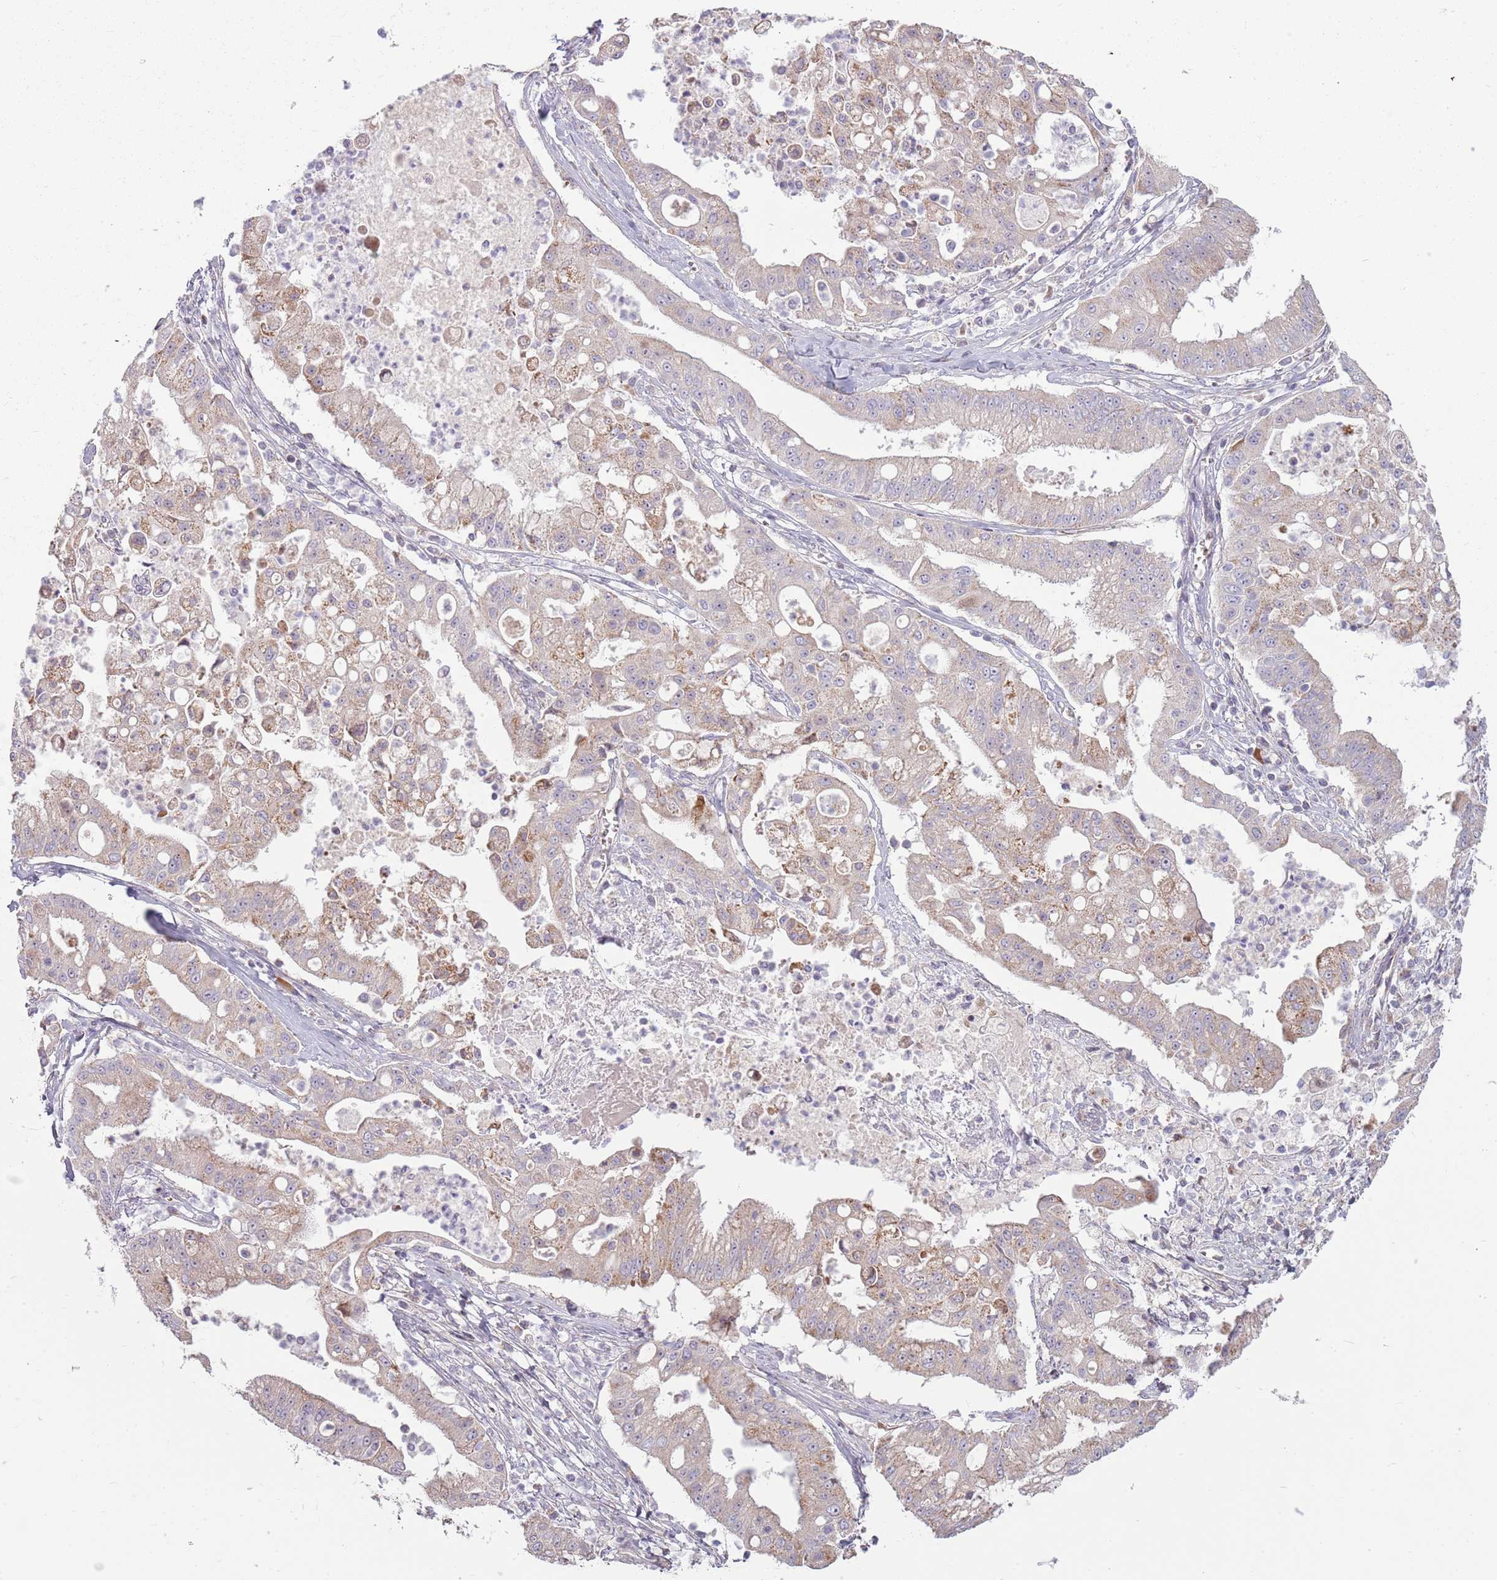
{"staining": {"intensity": "weak", "quantity": "25%-75%", "location": "cytoplasmic/membranous"}, "tissue": "ovarian cancer", "cell_type": "Tumor cells", "image_type": "cancer", "snomed": [{"axis": "morphology", "description": "Cystadenocarcinoma, mucinous, NOS"}, {"axis": "topography", "description": "Ovary"}], "caption": "Immunohistochemistry (IHC) (DAB) staining of ovarian mucinous cystadenocarcinoma exhibits weak cytoplasmic/membranous protein expression in about 25%-75% of tumor cells.", "gene": "ZNF530", "patient": {"sex": "female", "age": 70}}